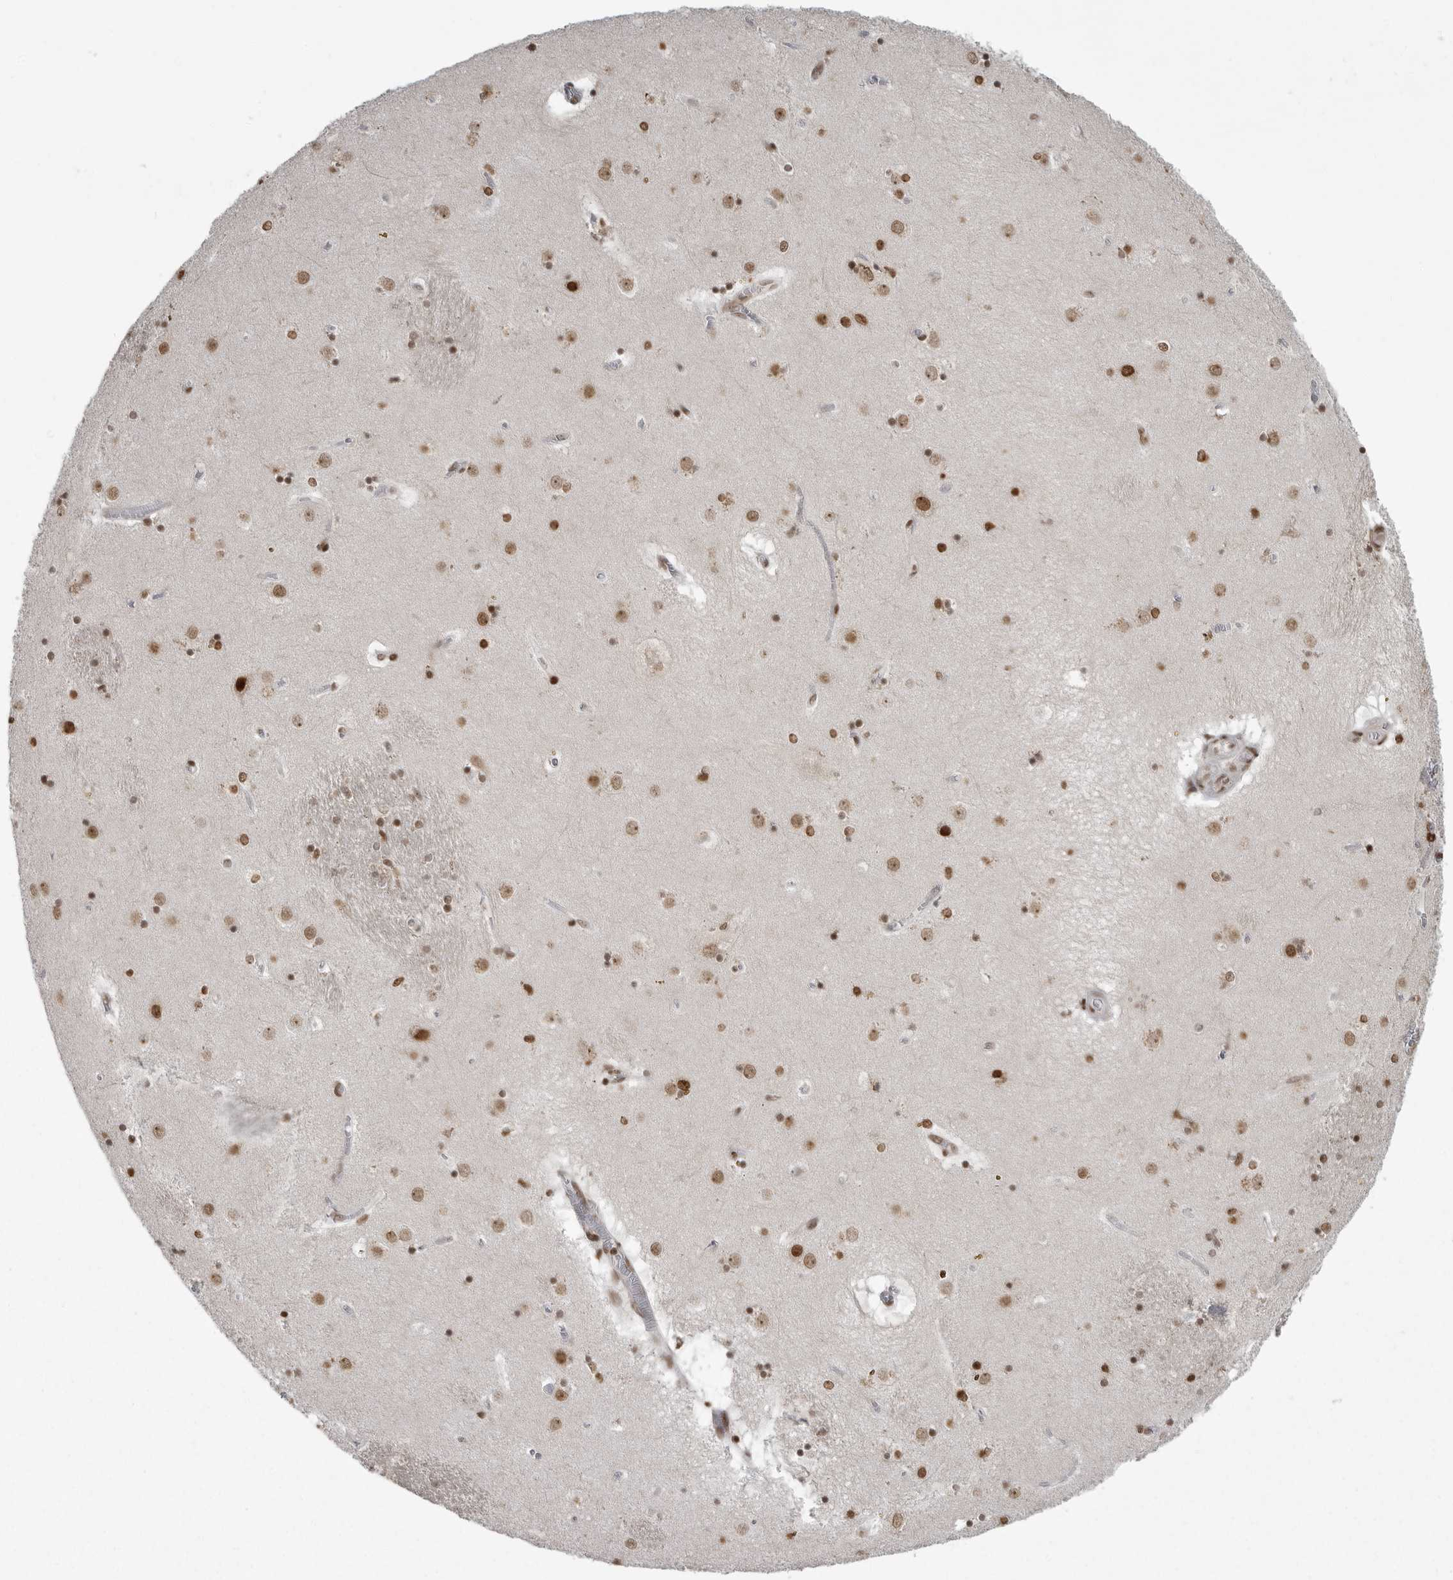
{"staining": {"intensity": "moderate", "quantity": "25%-75%", "location": "nuclear"}, "tissue": "caudate", "cell_type": "Glial cells", "image_type": "normal", "snomed": [{"axis": "morphology", "description": "Normal tissue, NOS"}, {"axis": "topography", "description": "Lateral ventricle wall"}], "caption": "Caudate stained with DAB (3,3'-diaminobenzidine) IHC displays medium levels of moderate nuclear positivity in about 25%-75% of glial cells. (Brightfield microscopy of DAB IHC at high magnification).", "gene": "YAF2", "patient": {"sex": "male", "age": 70}}